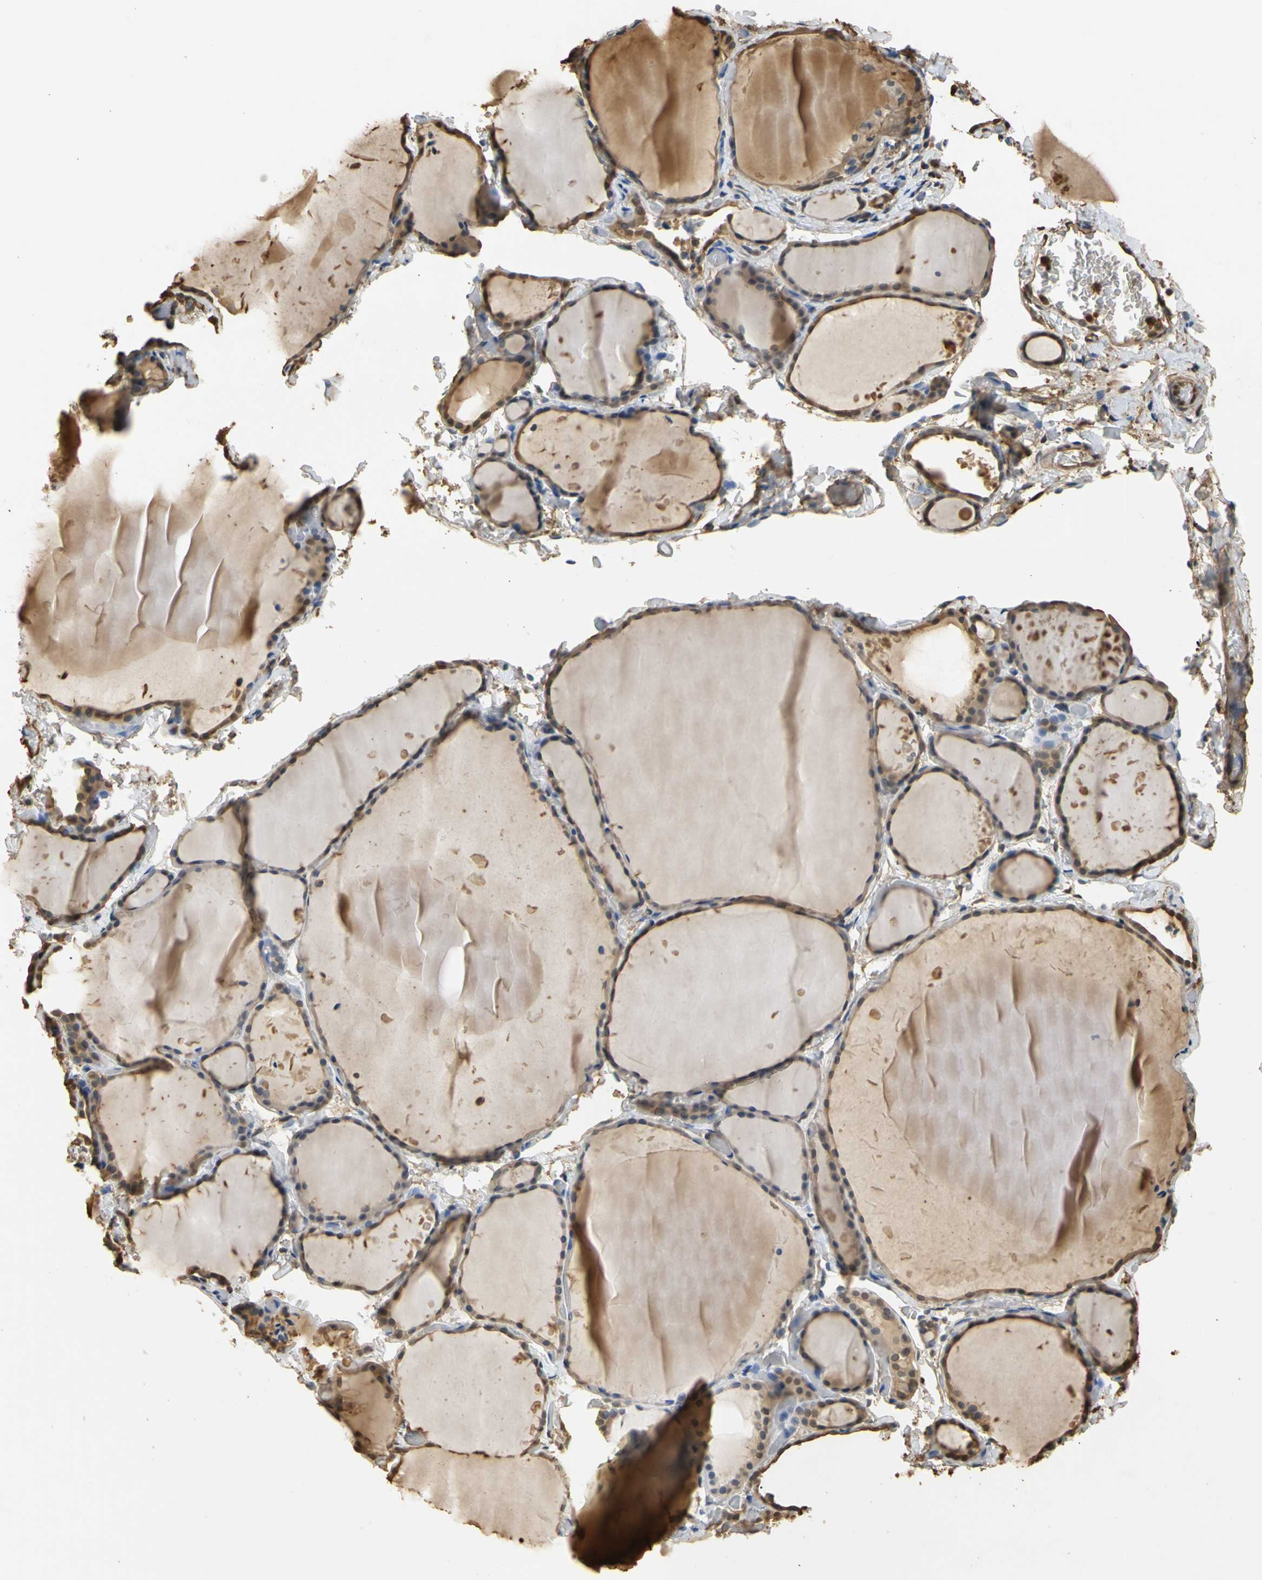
{"staining": {"intensity": "moderate", "quantity": ">75%", "location": "cytoplasmic/membranous,nuclear"}, "tissue": "thyroid gland", "cell_type": "Glandular cells", "image_type": "normal", "snomed": [{"axis": "morphology", "description": "Normal tissue, NOS"}, {"axis": "topography", "description": "Thyroid gland"}], "caption": "Immunohistochemical staining of normal thyroid gland exhibits moderate cytoplasmic/membranous,nuclear protein expression in approximately >75% of glandular cells.", "gene": "S100A6", "patient": {"sex": "female", "age": 22}}